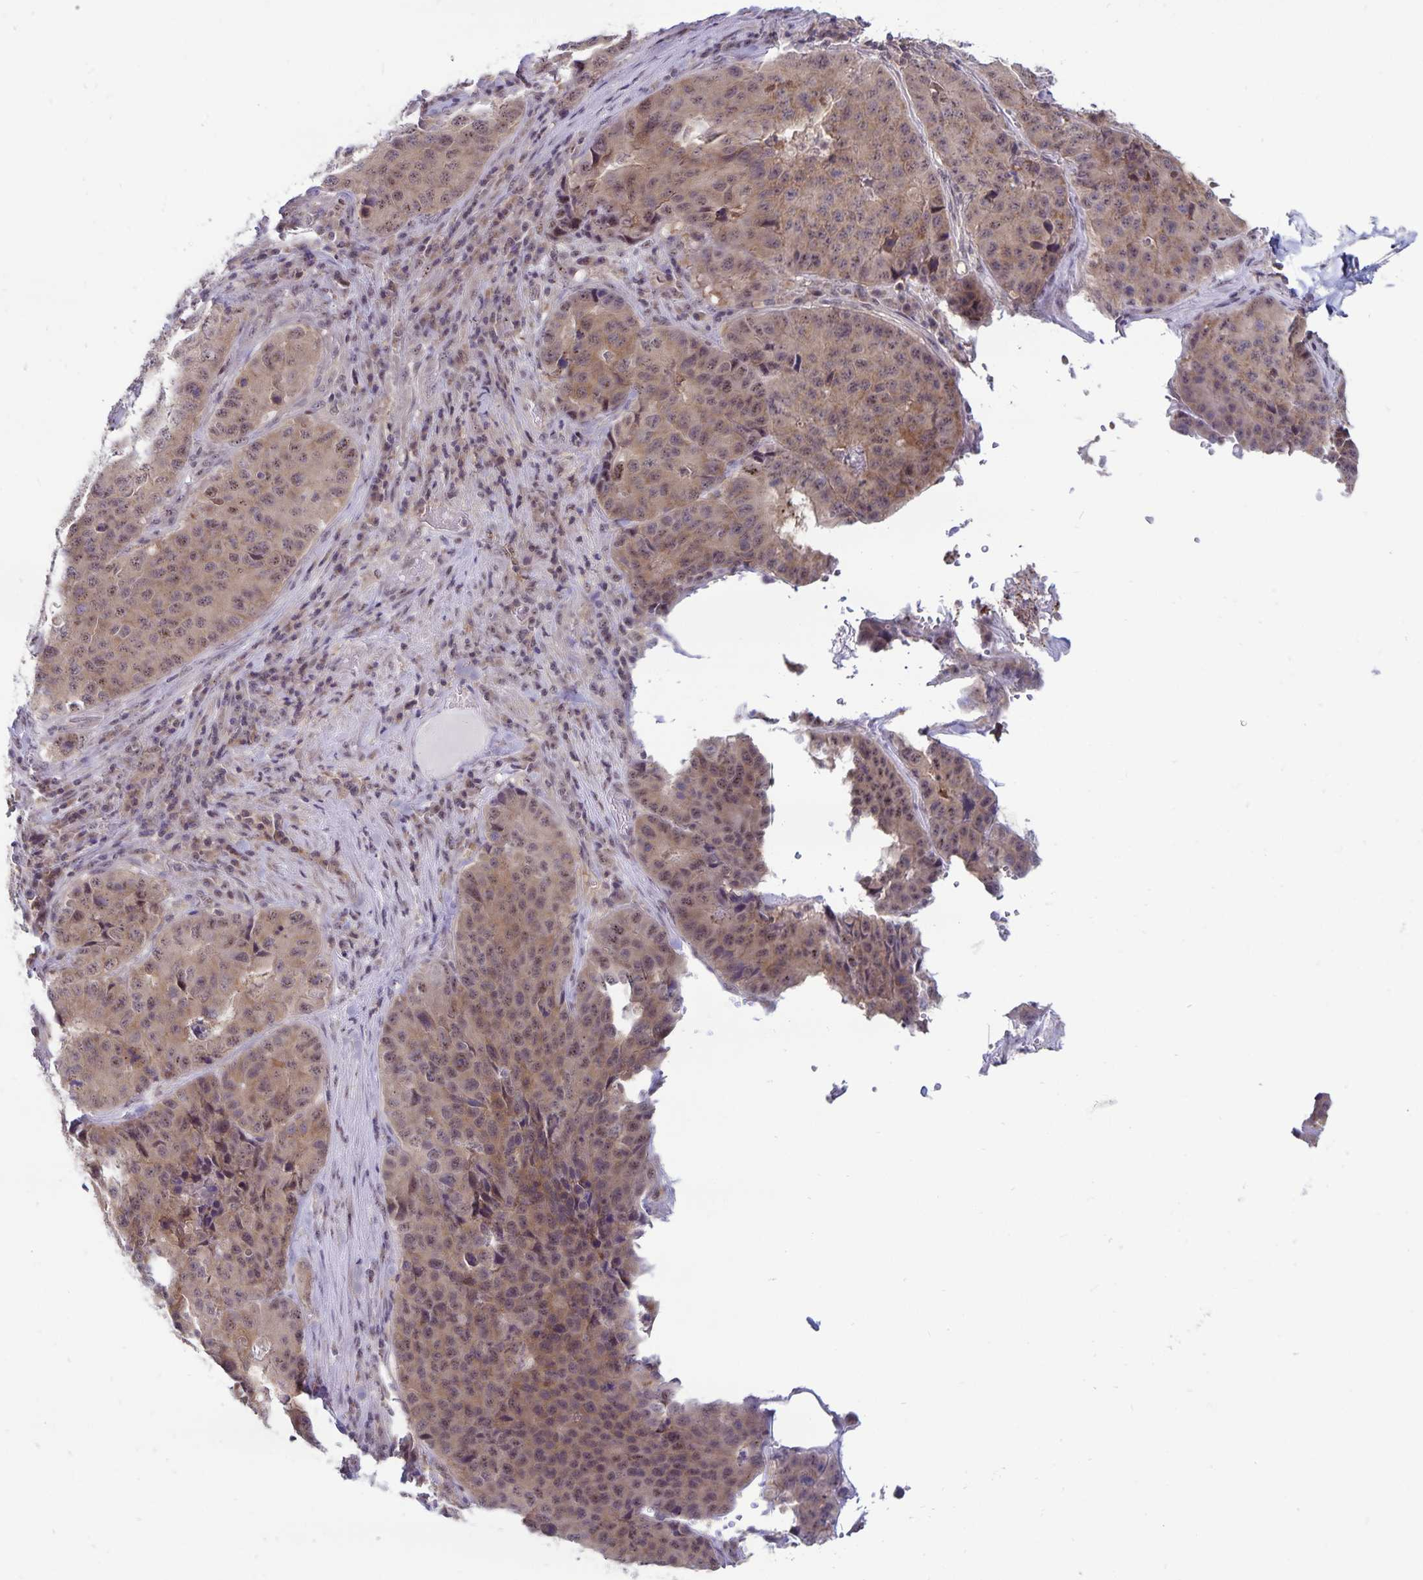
{"staining": {"intensity": "weak", "quantity": ">75%", "location": "cytoplasmic/membranous,nuclear"}, "tissue": "stomach cancer", "cell_type": "Tumor cells", "image_type": "cancer", "snomed": [{"axis": "morphology", "description": "Adenocarcinoma, NOS"}, {"axis": "topography", "description": "Stomach"}], "caption": "Stomach adenocarcinoma stained for a protein (brown) reveals weak cytoplasmic/membranous and nuclear positive positivity in approximately >75% of tumor cells.", "gene": "EXOC6B", "patient": {"sex": "male", "age": 71}}